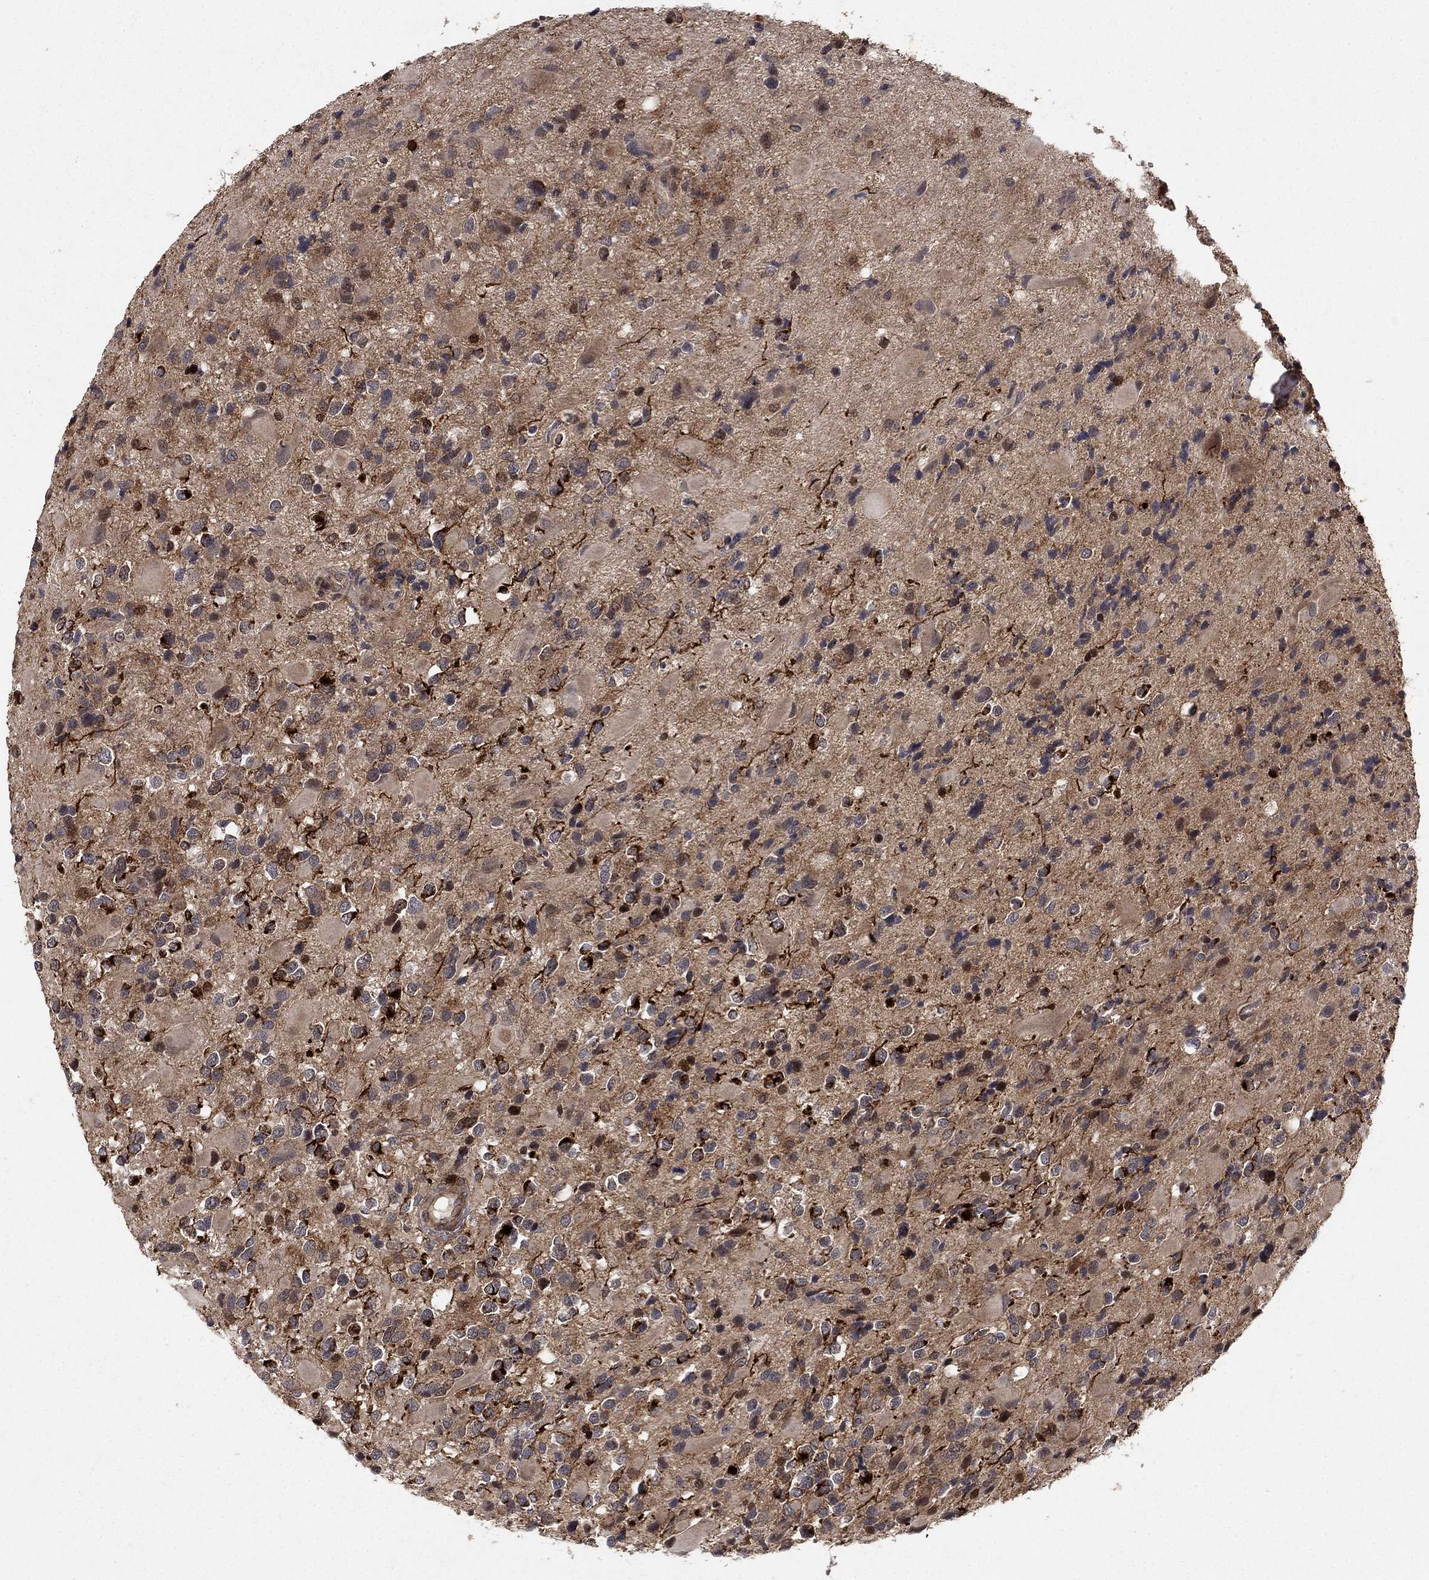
{"staining": {"intensity": "strong", "quantity": "<25%", "location": "cytoplasmic/membranous"}, "tissue": "glioma", "cell_type": "Tumor cells", "image_type": "cancer", "snomed": [{"axis": "morphology", "description": "Glioma, malignant, Low grade"}, {"axis": "topography", "description": "Brain"}], "caption": "Tumor cells exhibit medium levels of strong cytoplasmic/membranous positivity in about <25% of cells in low-grade glioma (malignant).", "gene": "CCDC66", "patient": {"sex": "female", "age": 32}}